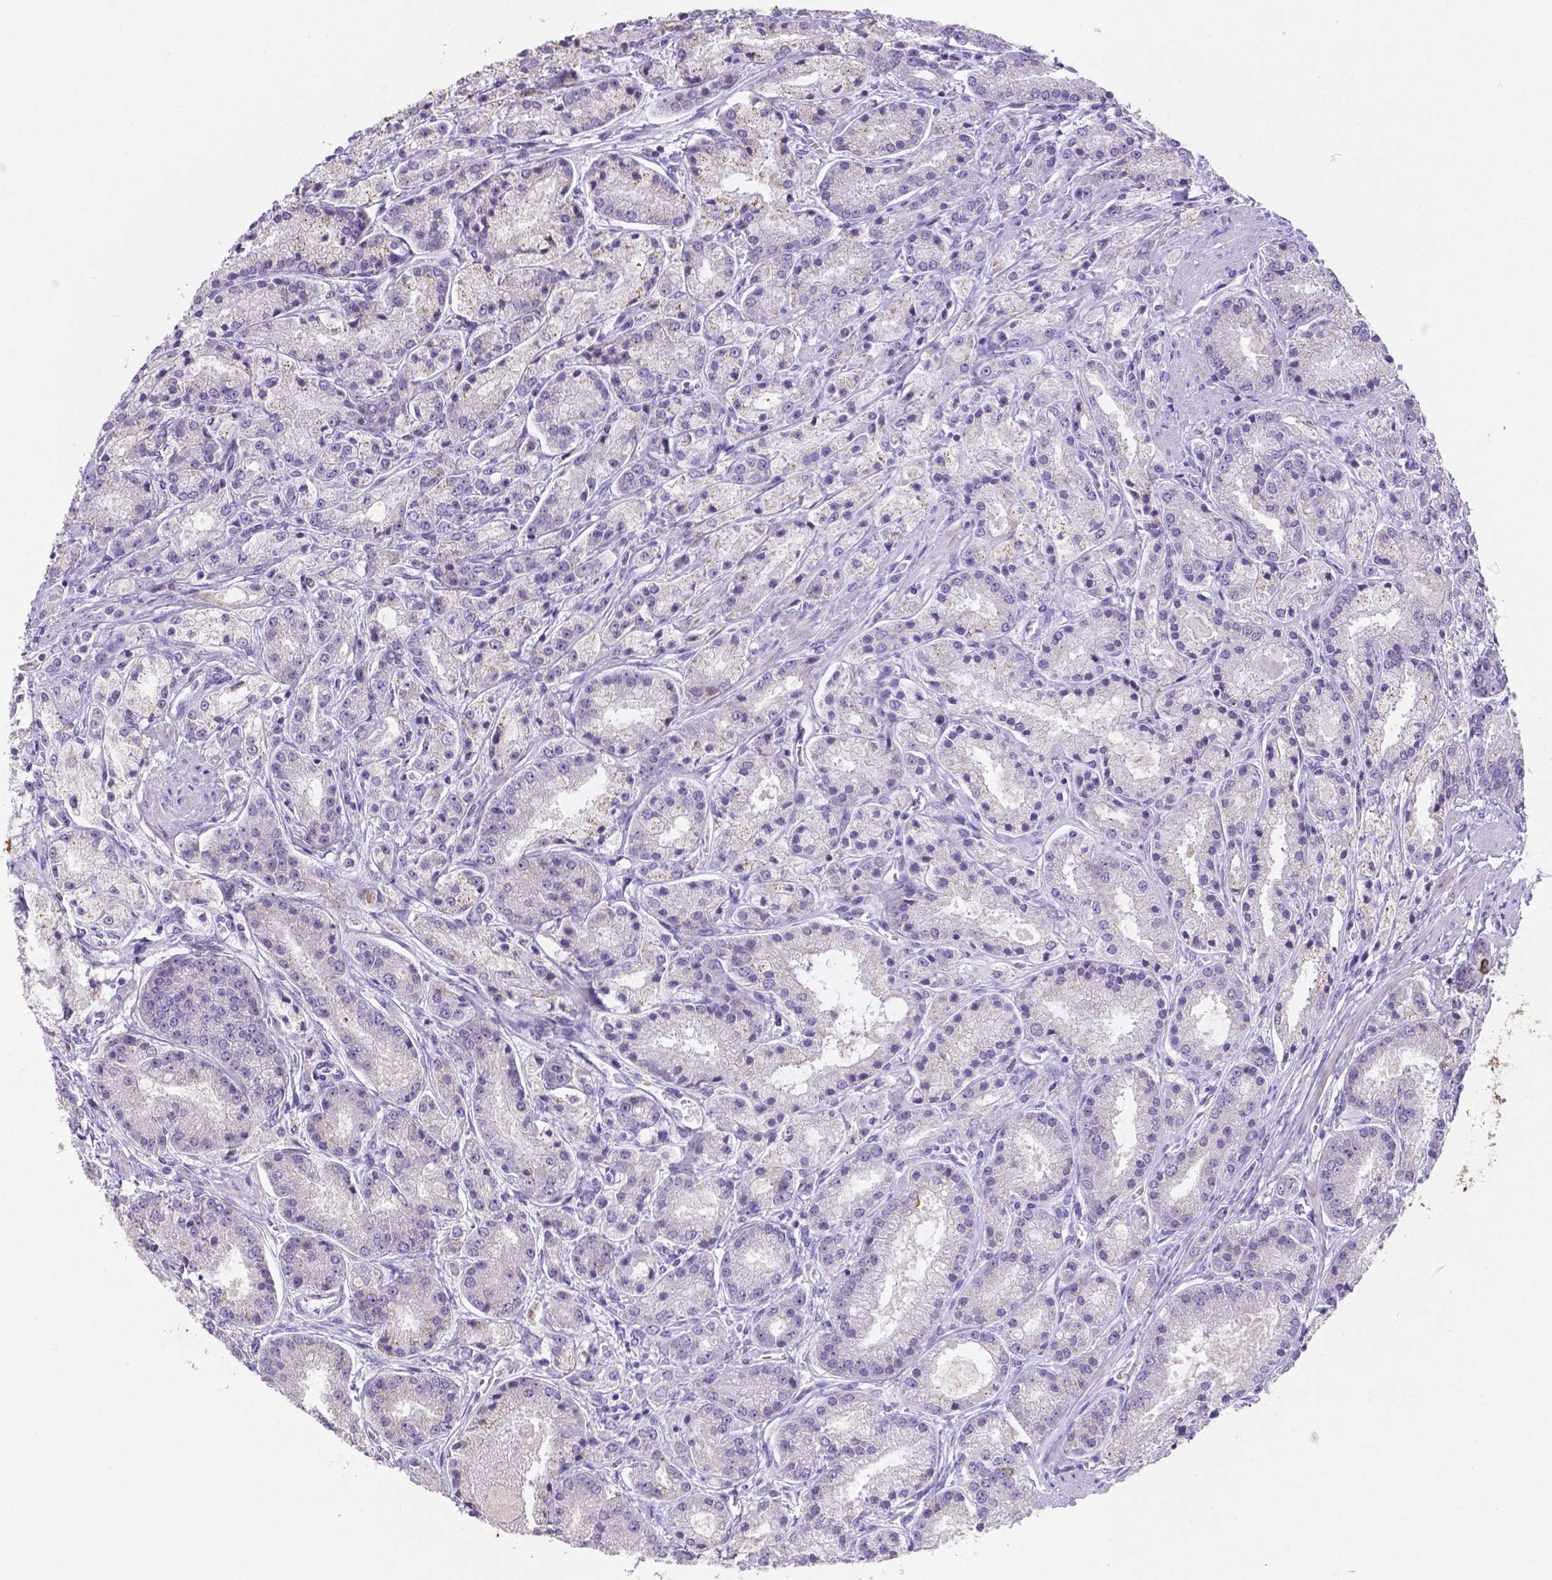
{"staining": {"intensity": "negative", "quantity": "none", "location": "none"}, "tissue": "prostate cancer", "cell_type": "Tumor cells", "image_type": "cancer", "snomed": [{"axis": "morphology", "description": "Adenocarcinoma, High grade"}, {"axis": "topography", "description": "Prostate"}], "caption": "The micrograph shows no significant expression in tumor cells of prostate high-grade adenocarcinoma.", "gene": "DMWD", "patient": {"sex": "male", "age": 67}}